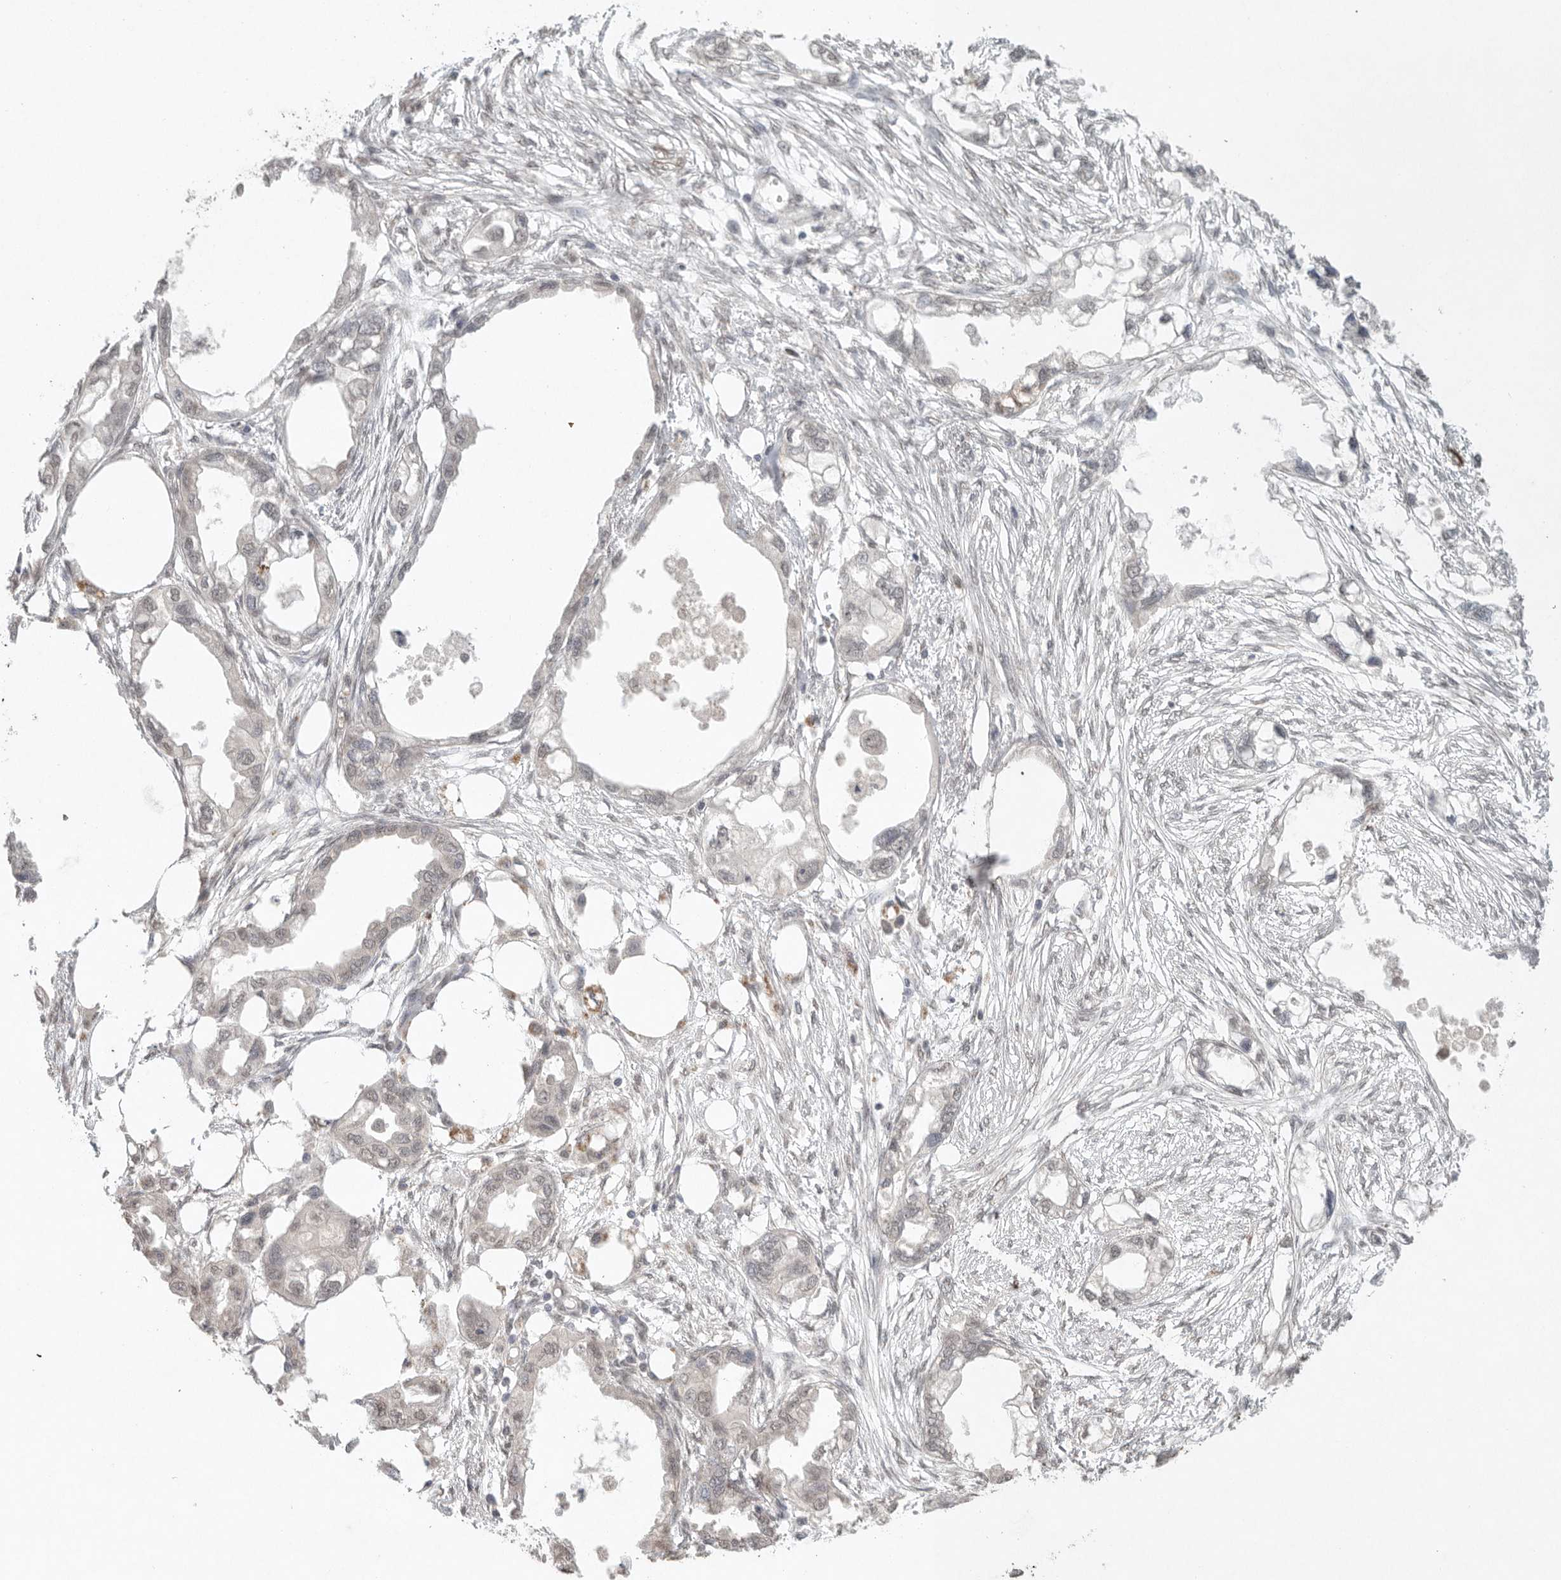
{"staining": {"intensity": "negative", "quantity": "none", "location": "none"}, "tissue": "endometrial cancer", "cell_type": "Tumor cells", "image_type": "cancer", "snomed": [{"axis": "morphology", "description": "Adenocarcinoma, NOS"}, {"axis": "morphology", "description": "Adenocarcinoma, metastatic, NOS"}, {"axis": "topography", "description": "Adipose tissue"}, {"axis": "topography", "description": "Endometrium"}], "caption": "The immunohistochemistry image has no significant staining in tumor cells of endometrial cancer (adenocarcinoma) tissue.", "gene": "KLK5", "patient": {"sex": "female", "age": 67}}